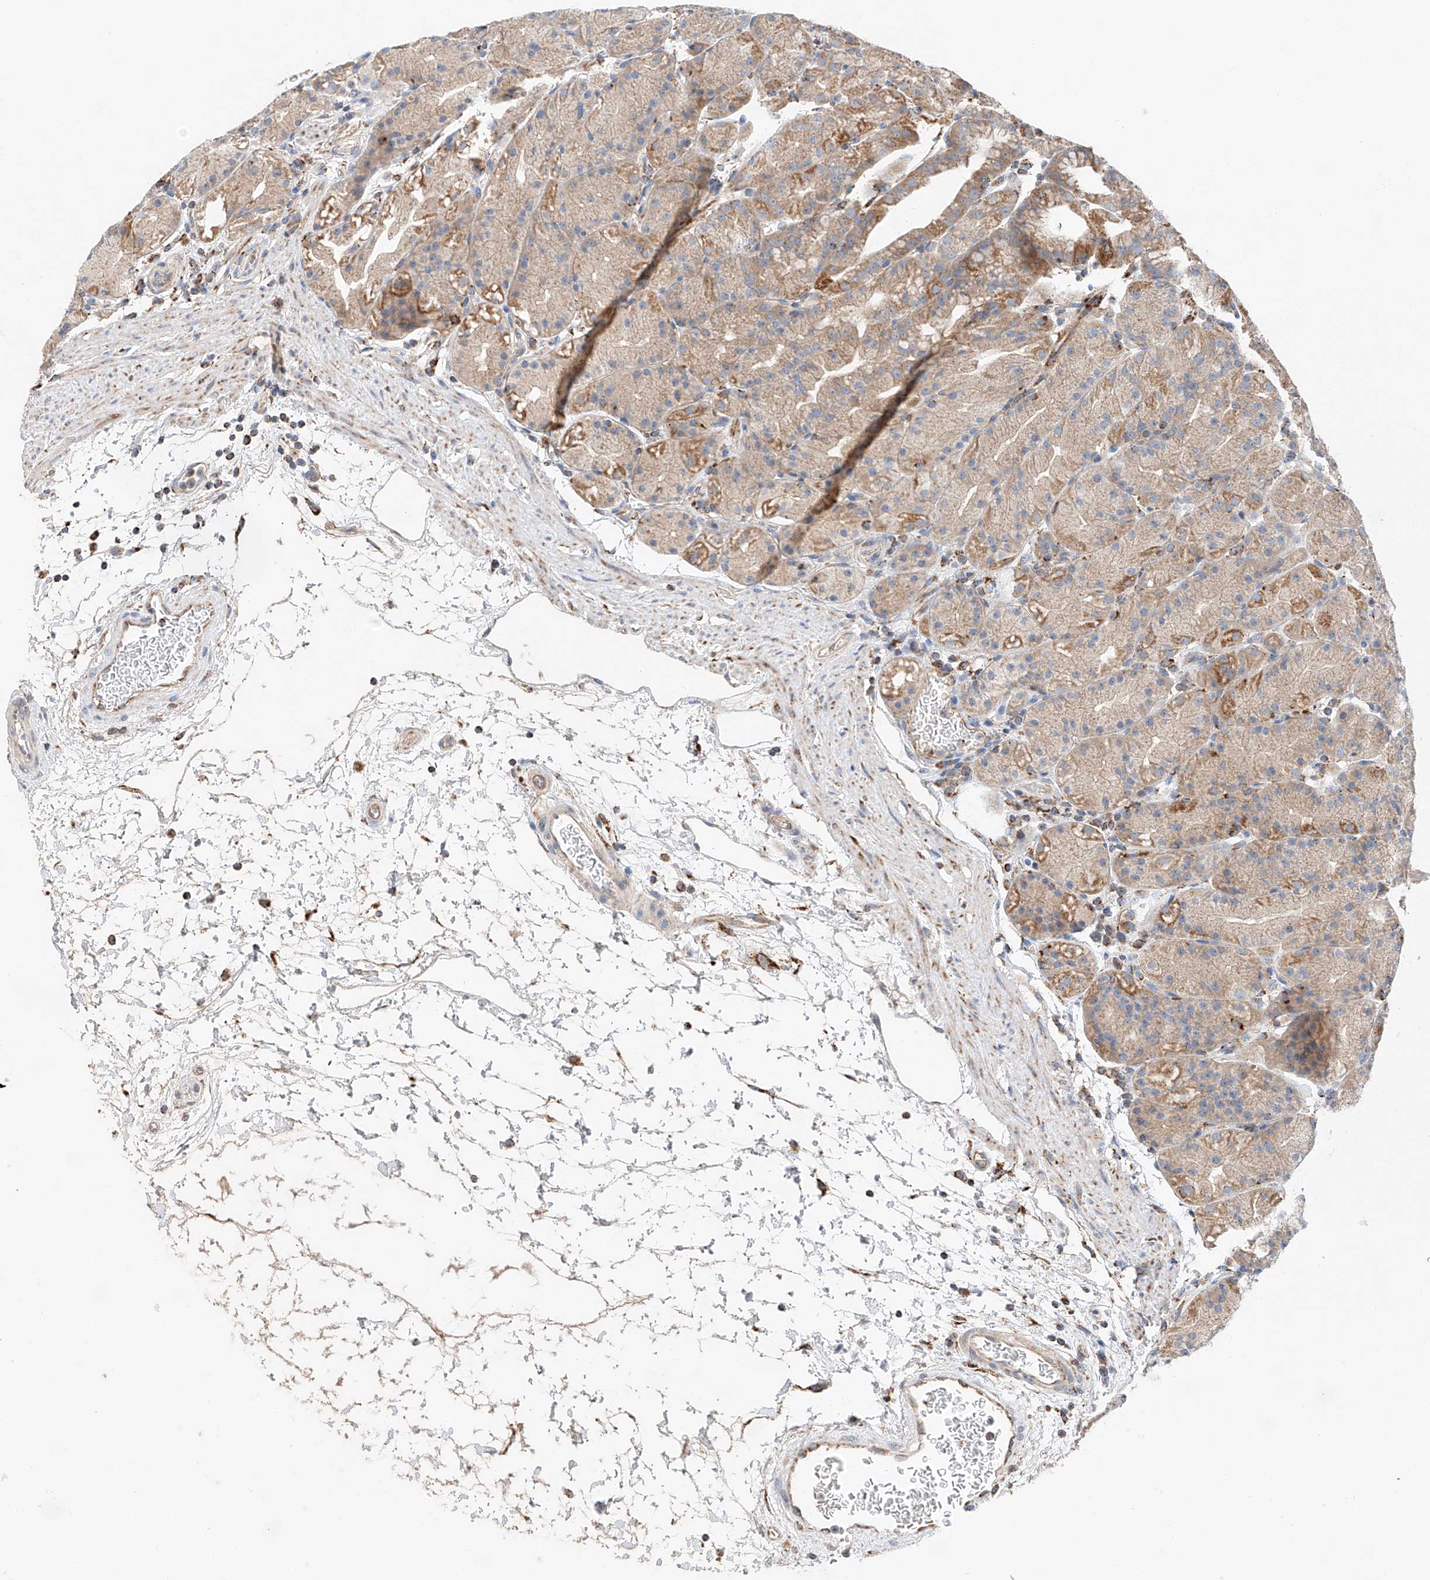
{"staining": {"intensity": "moderate", "quantity": "<25%", "location": "cytoplasmic/membranous"}, "tissue": "stomach", "cell_type": "Glandular cells", "image_type": "normal", "snomed": [{"axis": "morphology", "description": "Normal tissue, NOS"}, {"axis": "topography", "description": "Stomach, upper"}], "caption": "The micrograph reveals immunohistochemical staining of normal stomach. There is moderate cytoplasmic/membranous positivity is identified in approximately <25% of glandular cells. Using DAB (3,3'-diaminobenzidine) (brown) and hematoxylin (blue) stains, captured at high magnification using brightfield microscopy.", "gene": "RUSC1", "patient": {"sex": "male", "age": 48}}